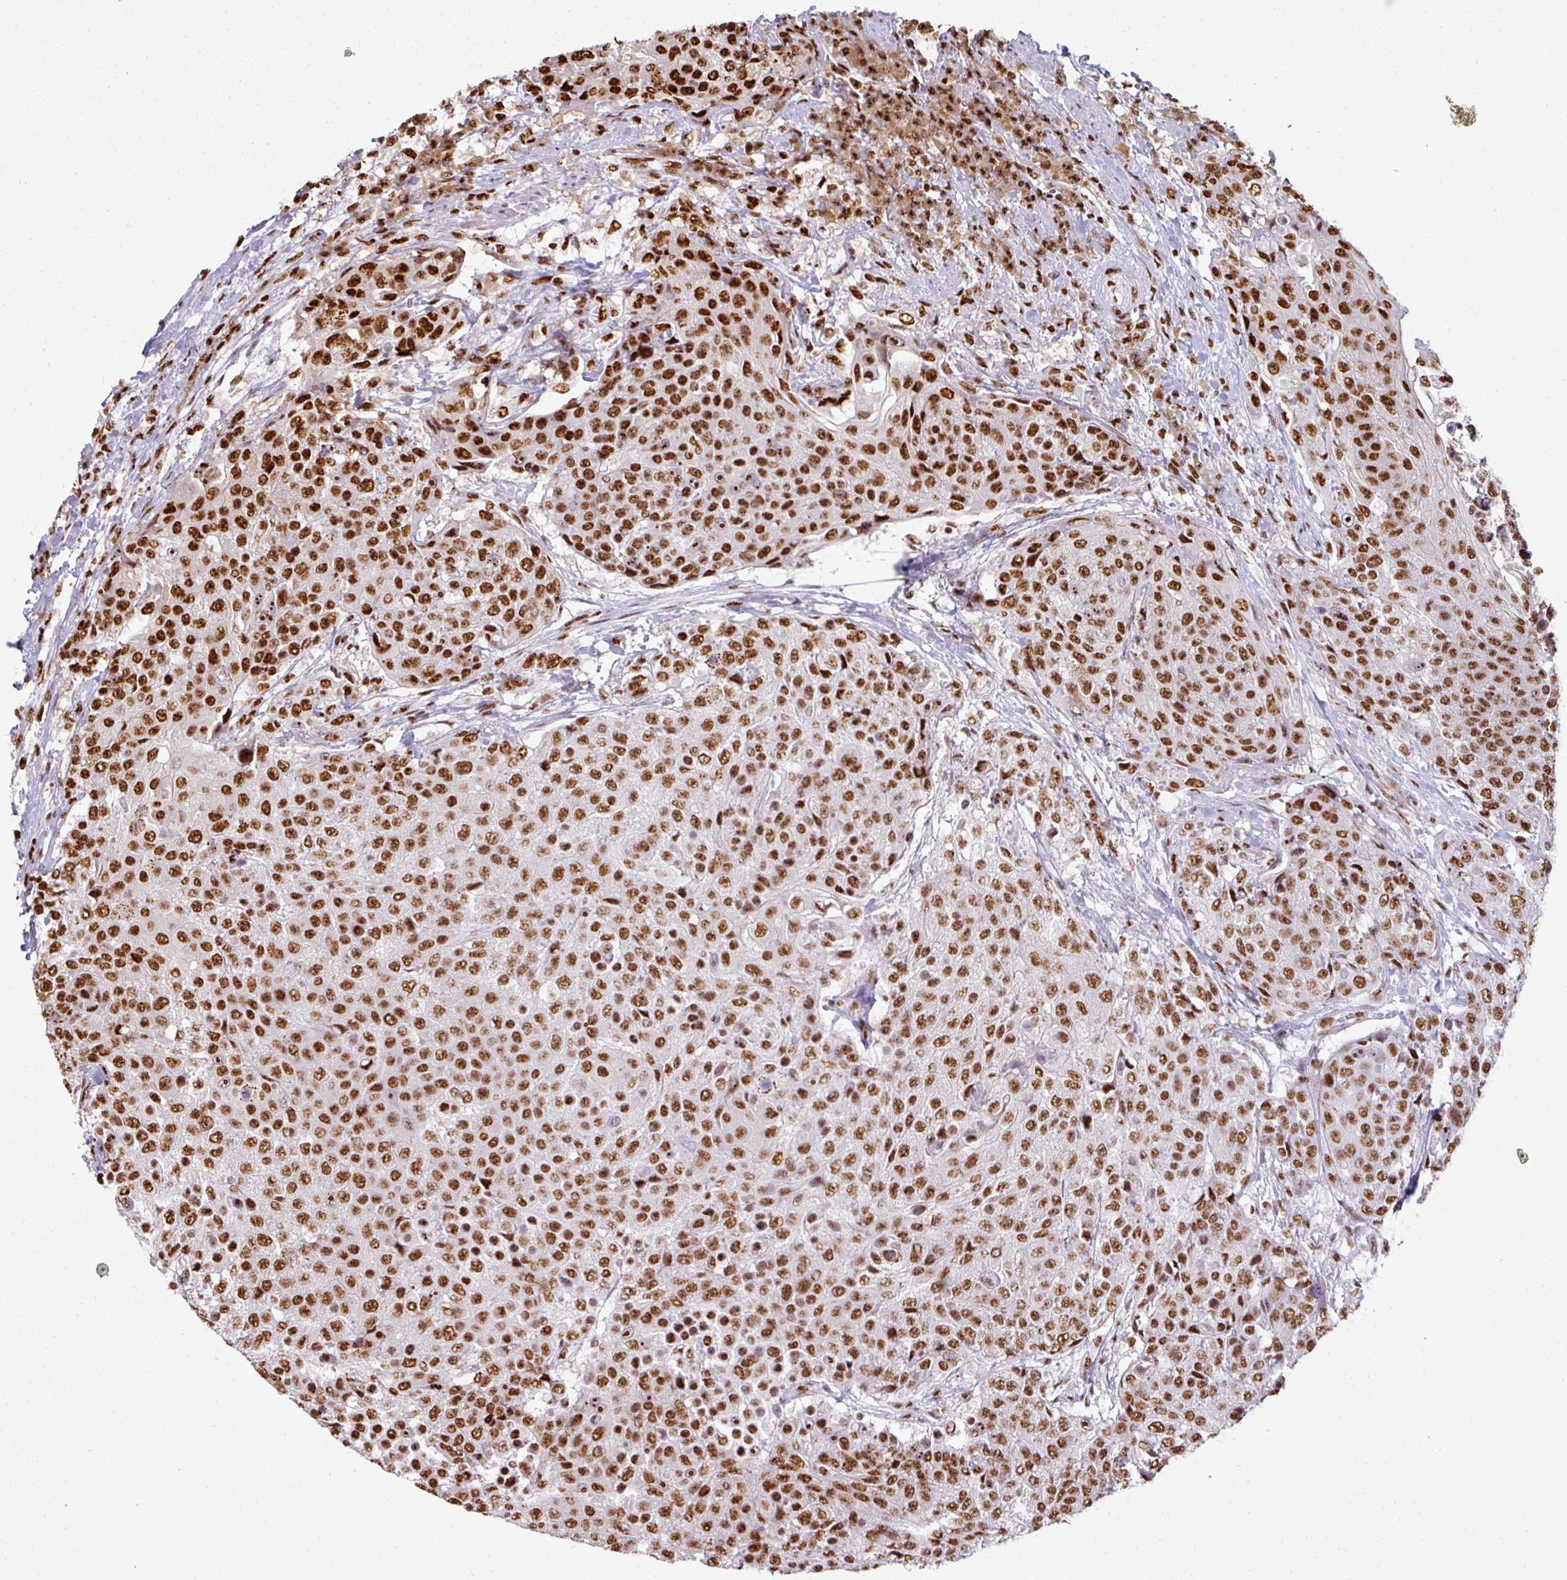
{"staining": {"intensity": "strong", "quantity": ">75%", "location": "nuclear"}, "tissue": "urothelial cancer", "cell_type": "Tumor cells", "image_type": "cancer", "snomed": [{"axis": "morphology", "description": "Urothelial carcinoma, High grade"}, {"axis": "topography", "description": "Urinary bladder"}], "caption": "An image showing strong nuclear expression in about >75% of tumor cells in high-grade urothelial carcinoma, as visualized by brown immunohistochemical staining.", "gene": "SIK3", "patient": {"sex": "female", "age": 63}}